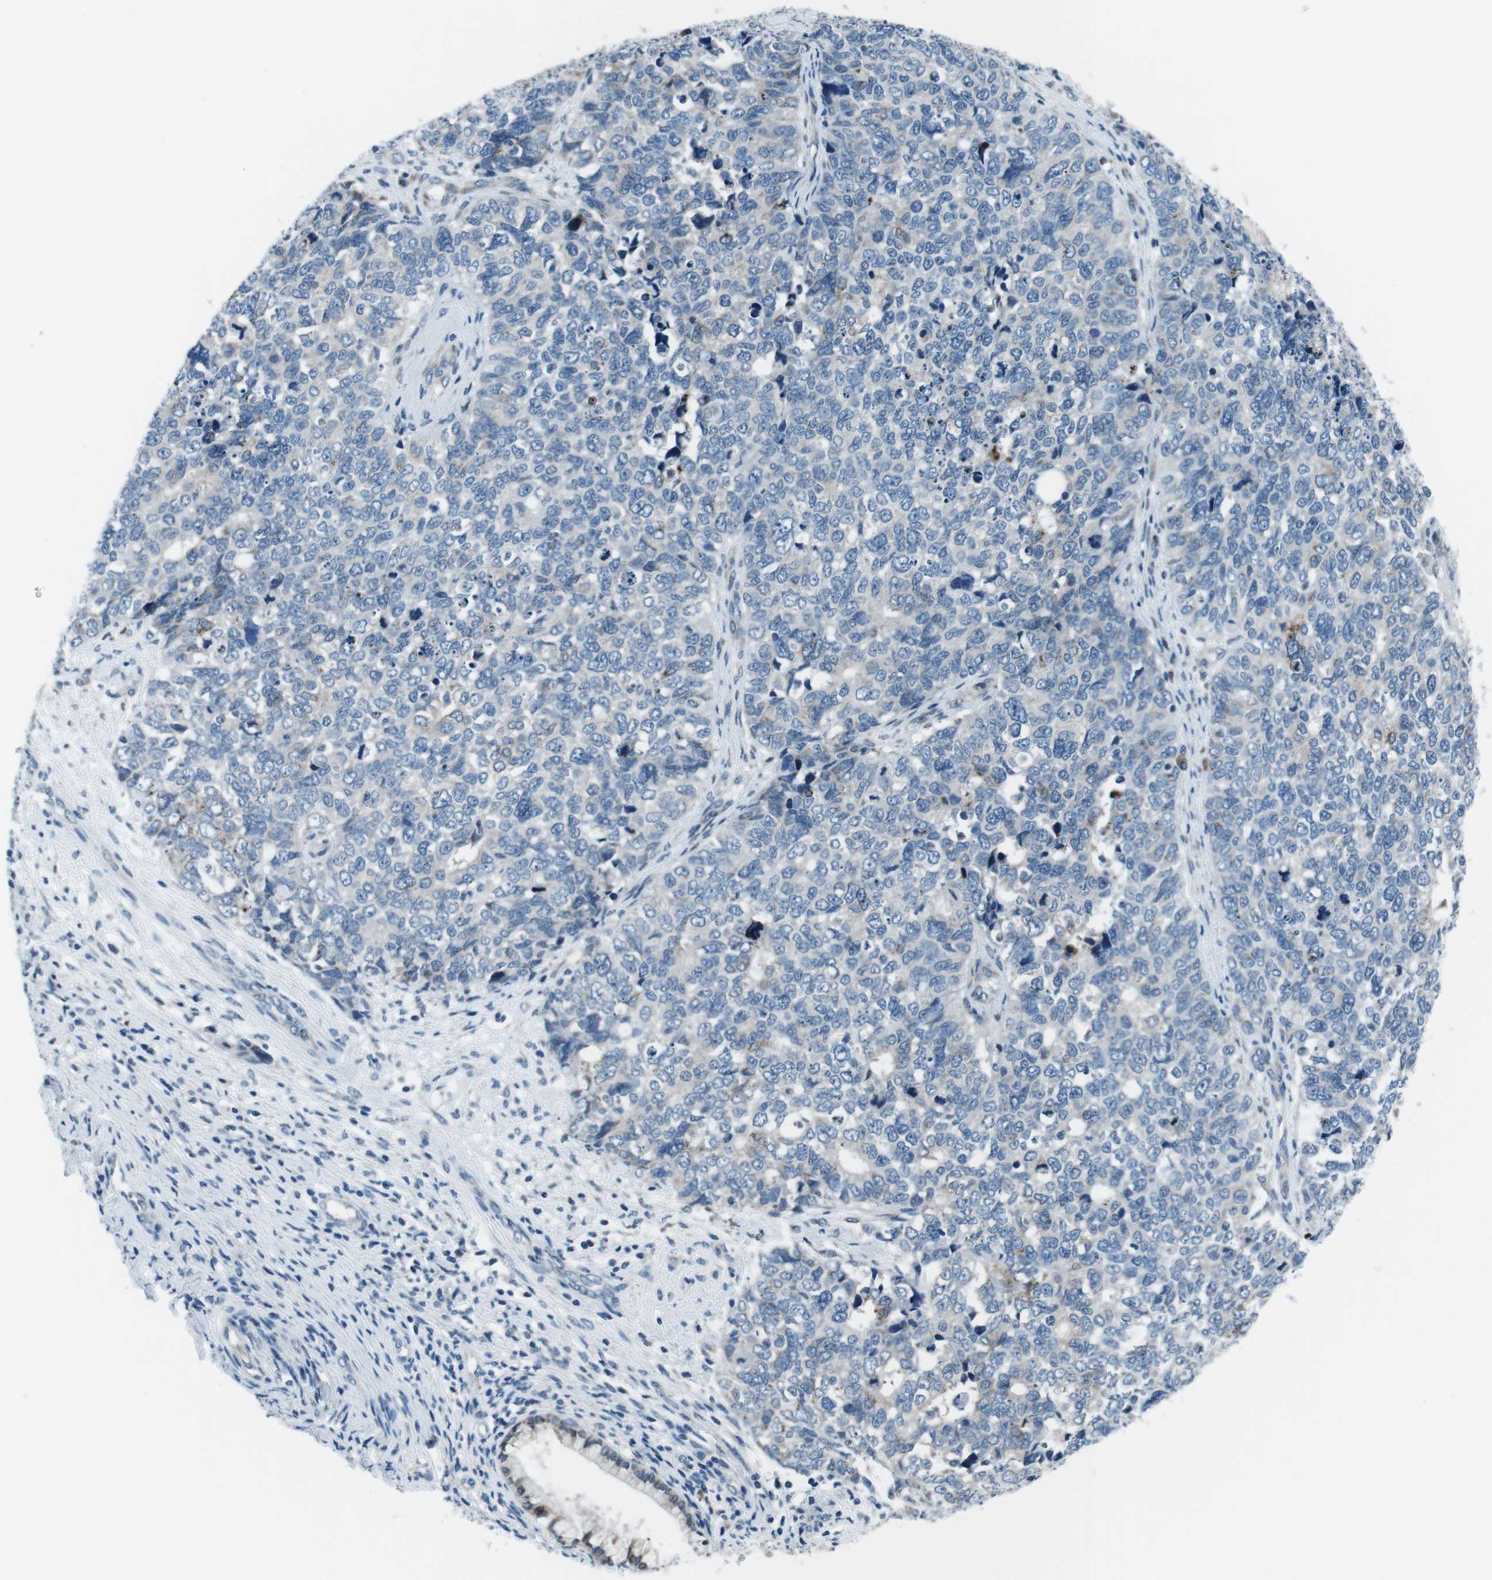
{"staining": {"intensity": "negative", "quantity": "none", "location": "none"}, "tissue": "cervical cancer", "cell_type": "Tumor cells", "image_type": "cancer", "snomed": [{"axis": "morphology", "description": "Squamous cell carcinoma, NOS"}, {"axis": "topography", "description": "Cervix"}], "caption": "Tumor cells are negative for brown protein staining in cervical squamous cell carcinoma.", "gene": "NUCB2", "patient": {"sex": "female", "age": 63}}